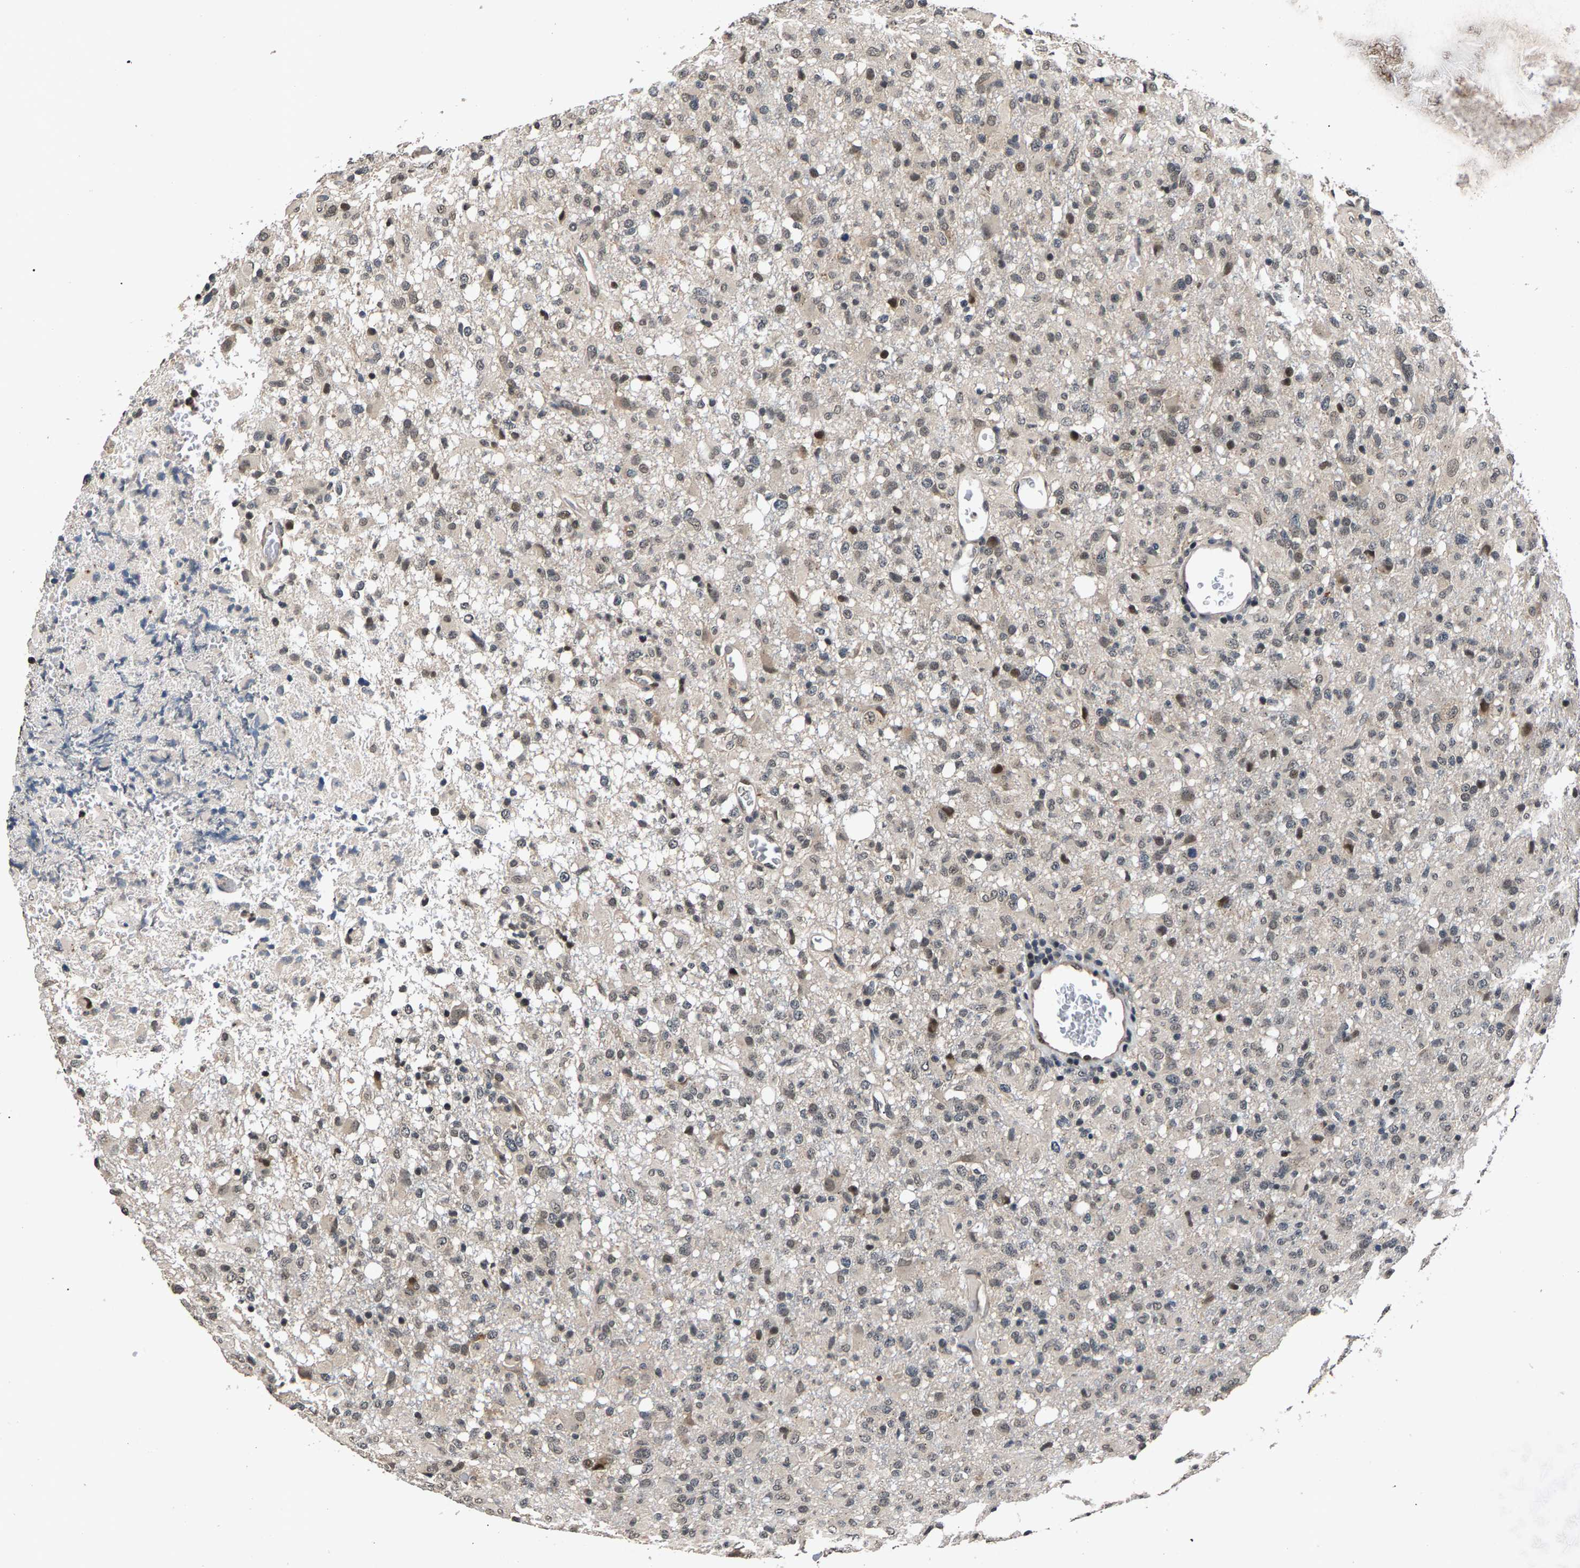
{"staining": {"intensity": "weak", "quantity": "25%-75%", "location": "nuclear"}, "tissue": "glioma", "cell_type": "Tumor cells", "image_type": "cancer", "snomed": [{"axis": "morphology", "description": "Glioma, malignant, High grade"}, {"axis": "topography", "description": "Brain"}], "caption": "This histopathology image demonstrates IHC staining of glioma, with low weak nuclear positivity in approximately 25%-75% of tumor cells.", "gene": "RBM33", "patient": {"sex": "female", "age": 57}}